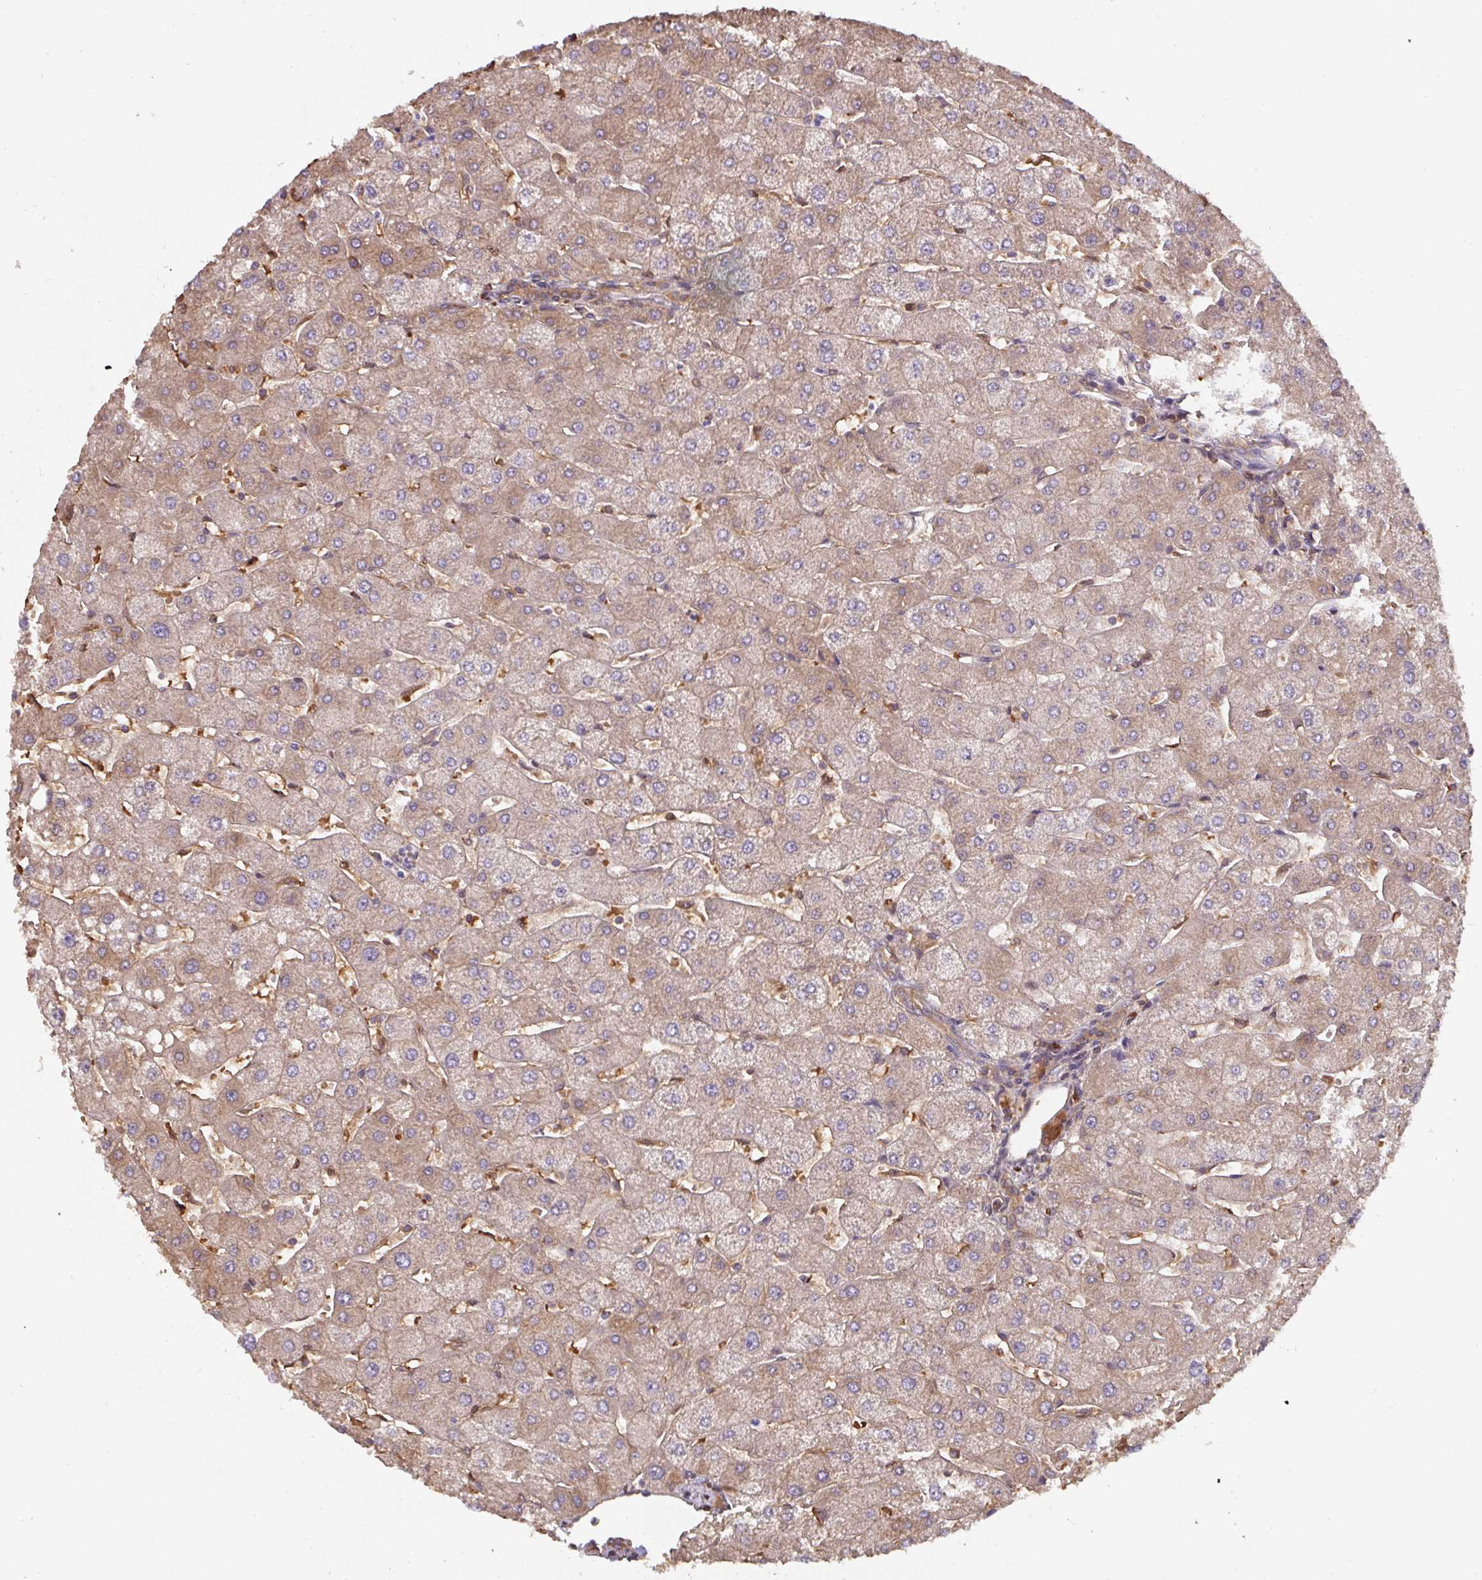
{"staining": {"intensity": "moderate", "quantity": "25%-75%", "location": "cytoplasmic/membranous"}, "tissue": "liver", "cell_type": "Cholangiocytes", "image_type": "normal", "snomed": [{"axis": "morphology", "description": "Normal tissue, NOS"}, {"axis": "topography", "description": "Liver"}], "caption": "Immunohistochemical staining of unremarkable liver displays 25%-75% levels of moderate cytoplasmic/membranous protein positivity in about 25%-75% of cholangiocytes. Nuclei are stained in blue.", "gene": "ST13", "patient": {"sex": "male", "age": 67}}